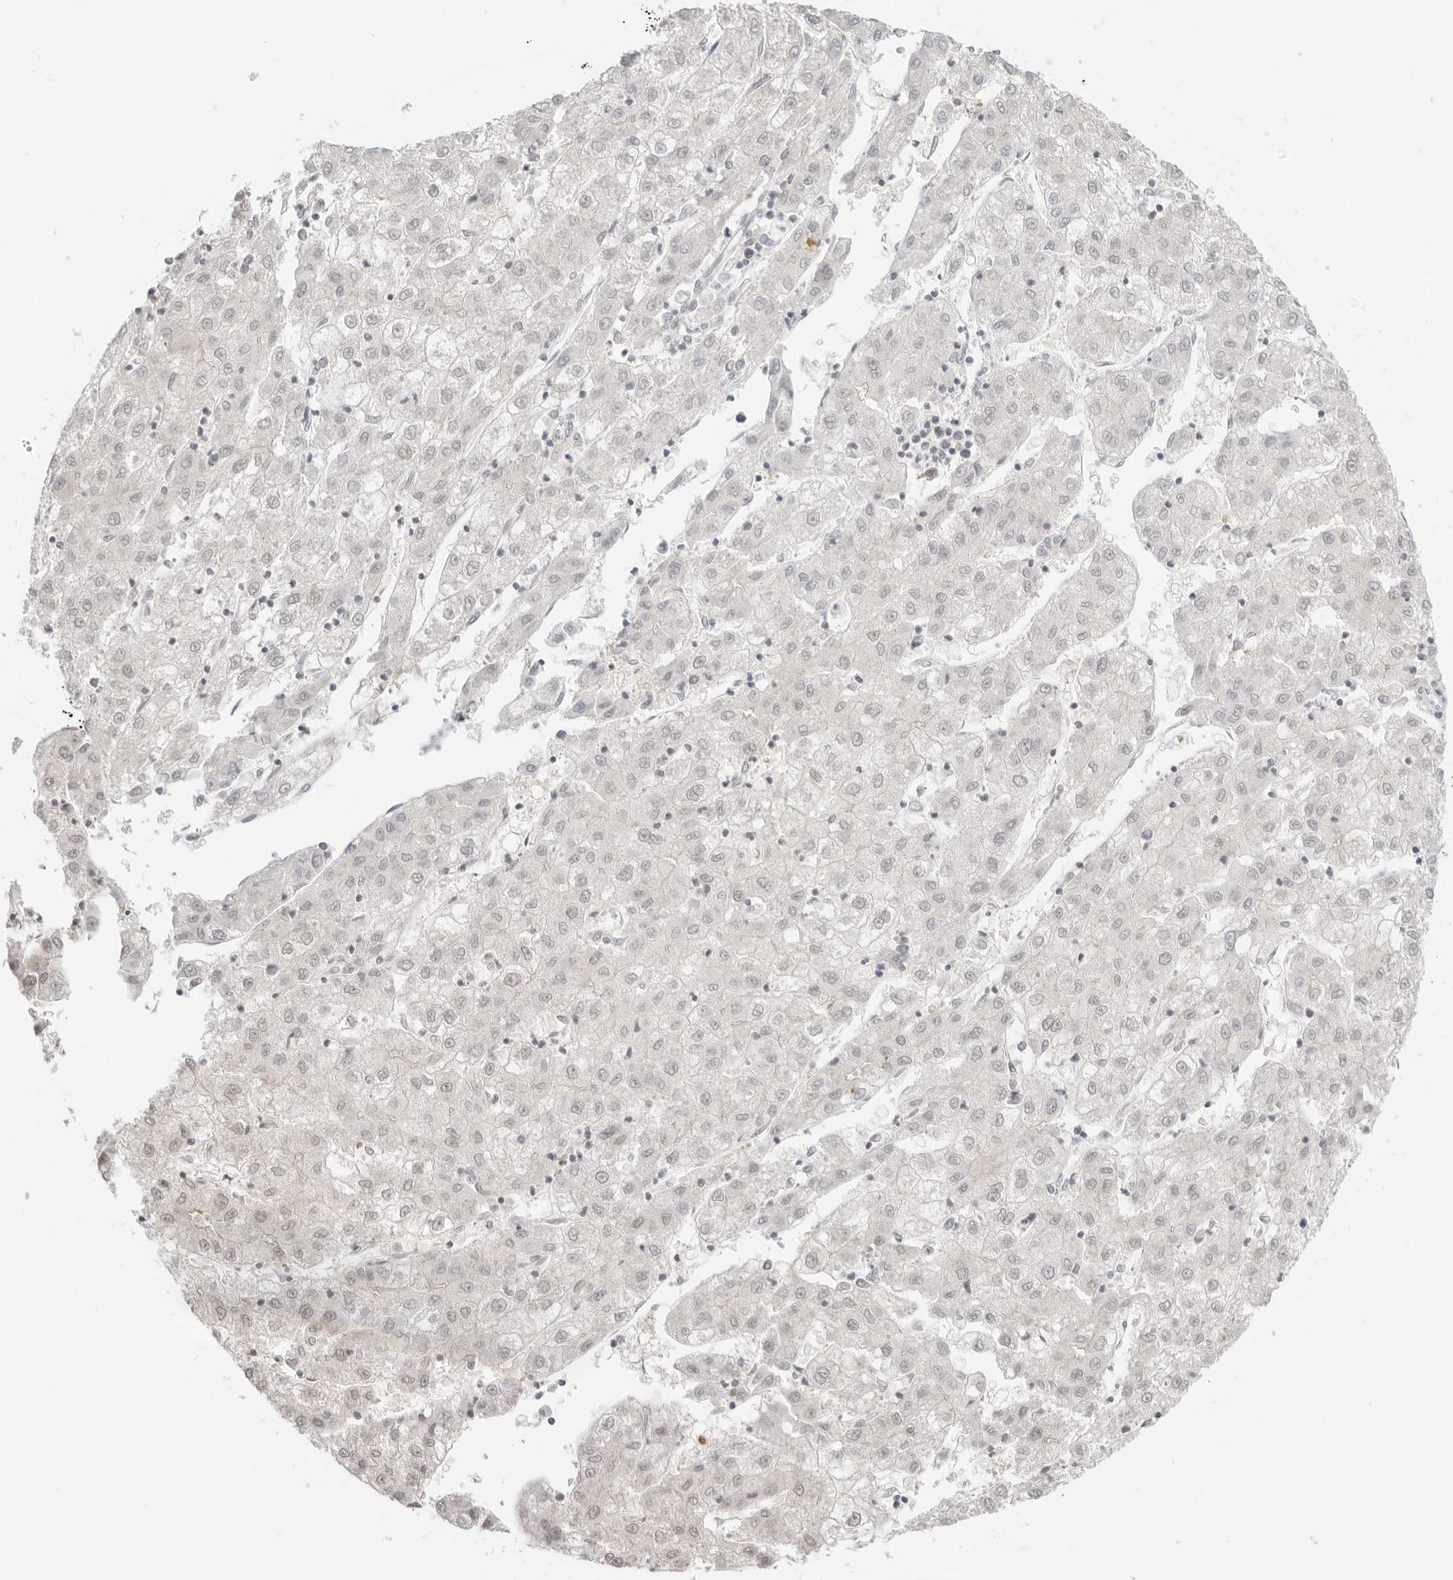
{"staining": {"intensity": "negative", "quantity": "none", "location": "none"}, "tissue": "liver cancer", "cell_type": "Tumor cells", "image_type": "cancer", "snomed": [{"axis": "morphology", "description": "Carcinoma, Hepatocellular, NOS"}, {"axis": "topography", "description": "Liver"}], "caption": "An IHC micrograph of hepatocellular carcinoma (liver) is shown. There is no staining in tumor cells of hepatocellular carcinoma (liver). (Brightfield microscopy of DAB (3,3'-diaminobenzidine) IHC at high magnification).", "gene": "RNF146", "patient": {"sex": "male", "age": 72}}